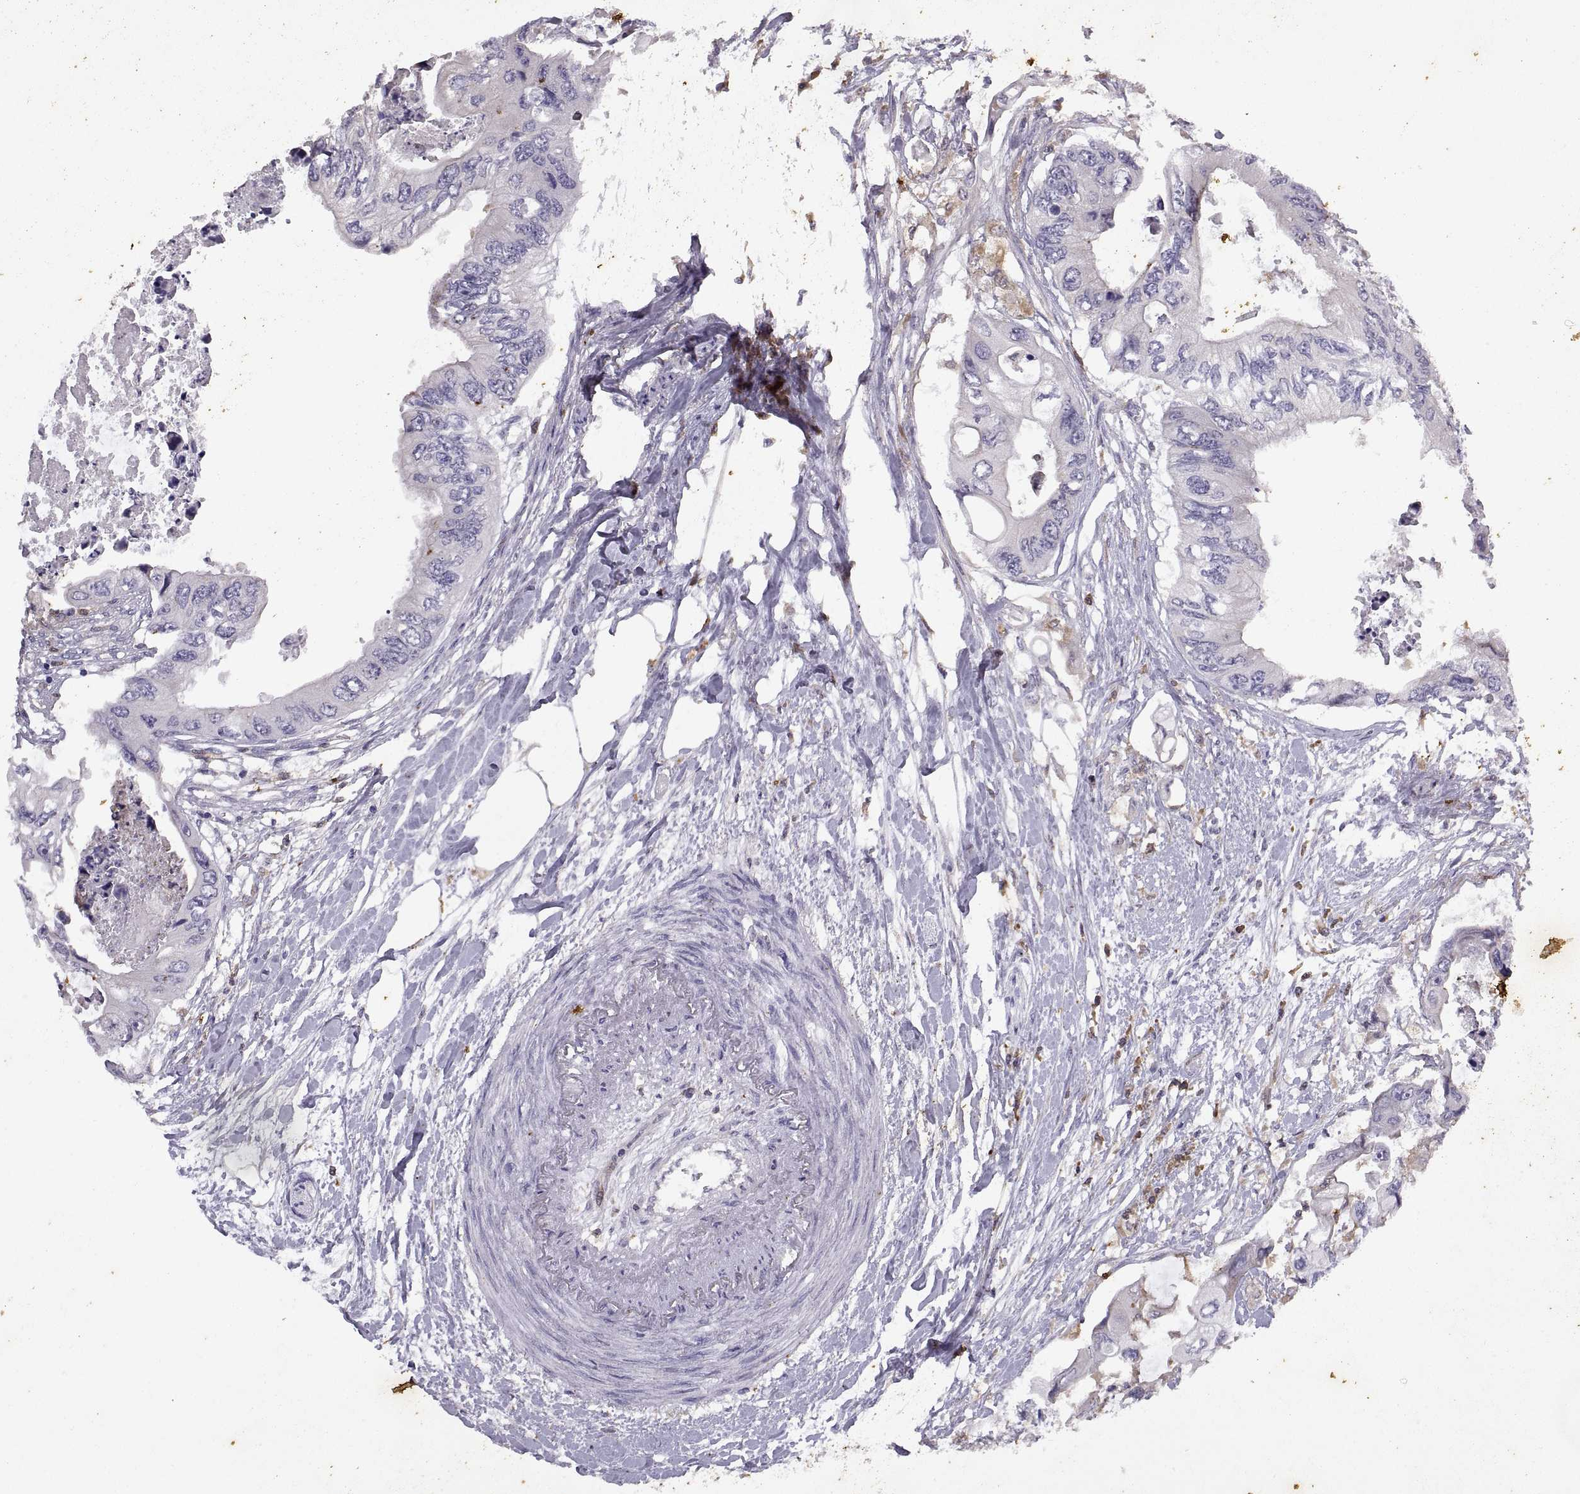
{"staining": {"intensity": "negative", "quantity": "none", "location": "none"}, "tissue": "colorectal cancer", "cell_type": "Tumor cells", "image_type": "cancer", "snomed": [{"axis": "morphology", "description": "Adenocarcinoma, NOS"}, {"axis": "topography", "description": "Rectum"}], "caption": "Colorectal cancer stained for a protein using immunohistochemistry (IHC) demonstrates no staining tumor cells.", "gene": "DOK3", "patient": {"sex": "male", "age": 63}}